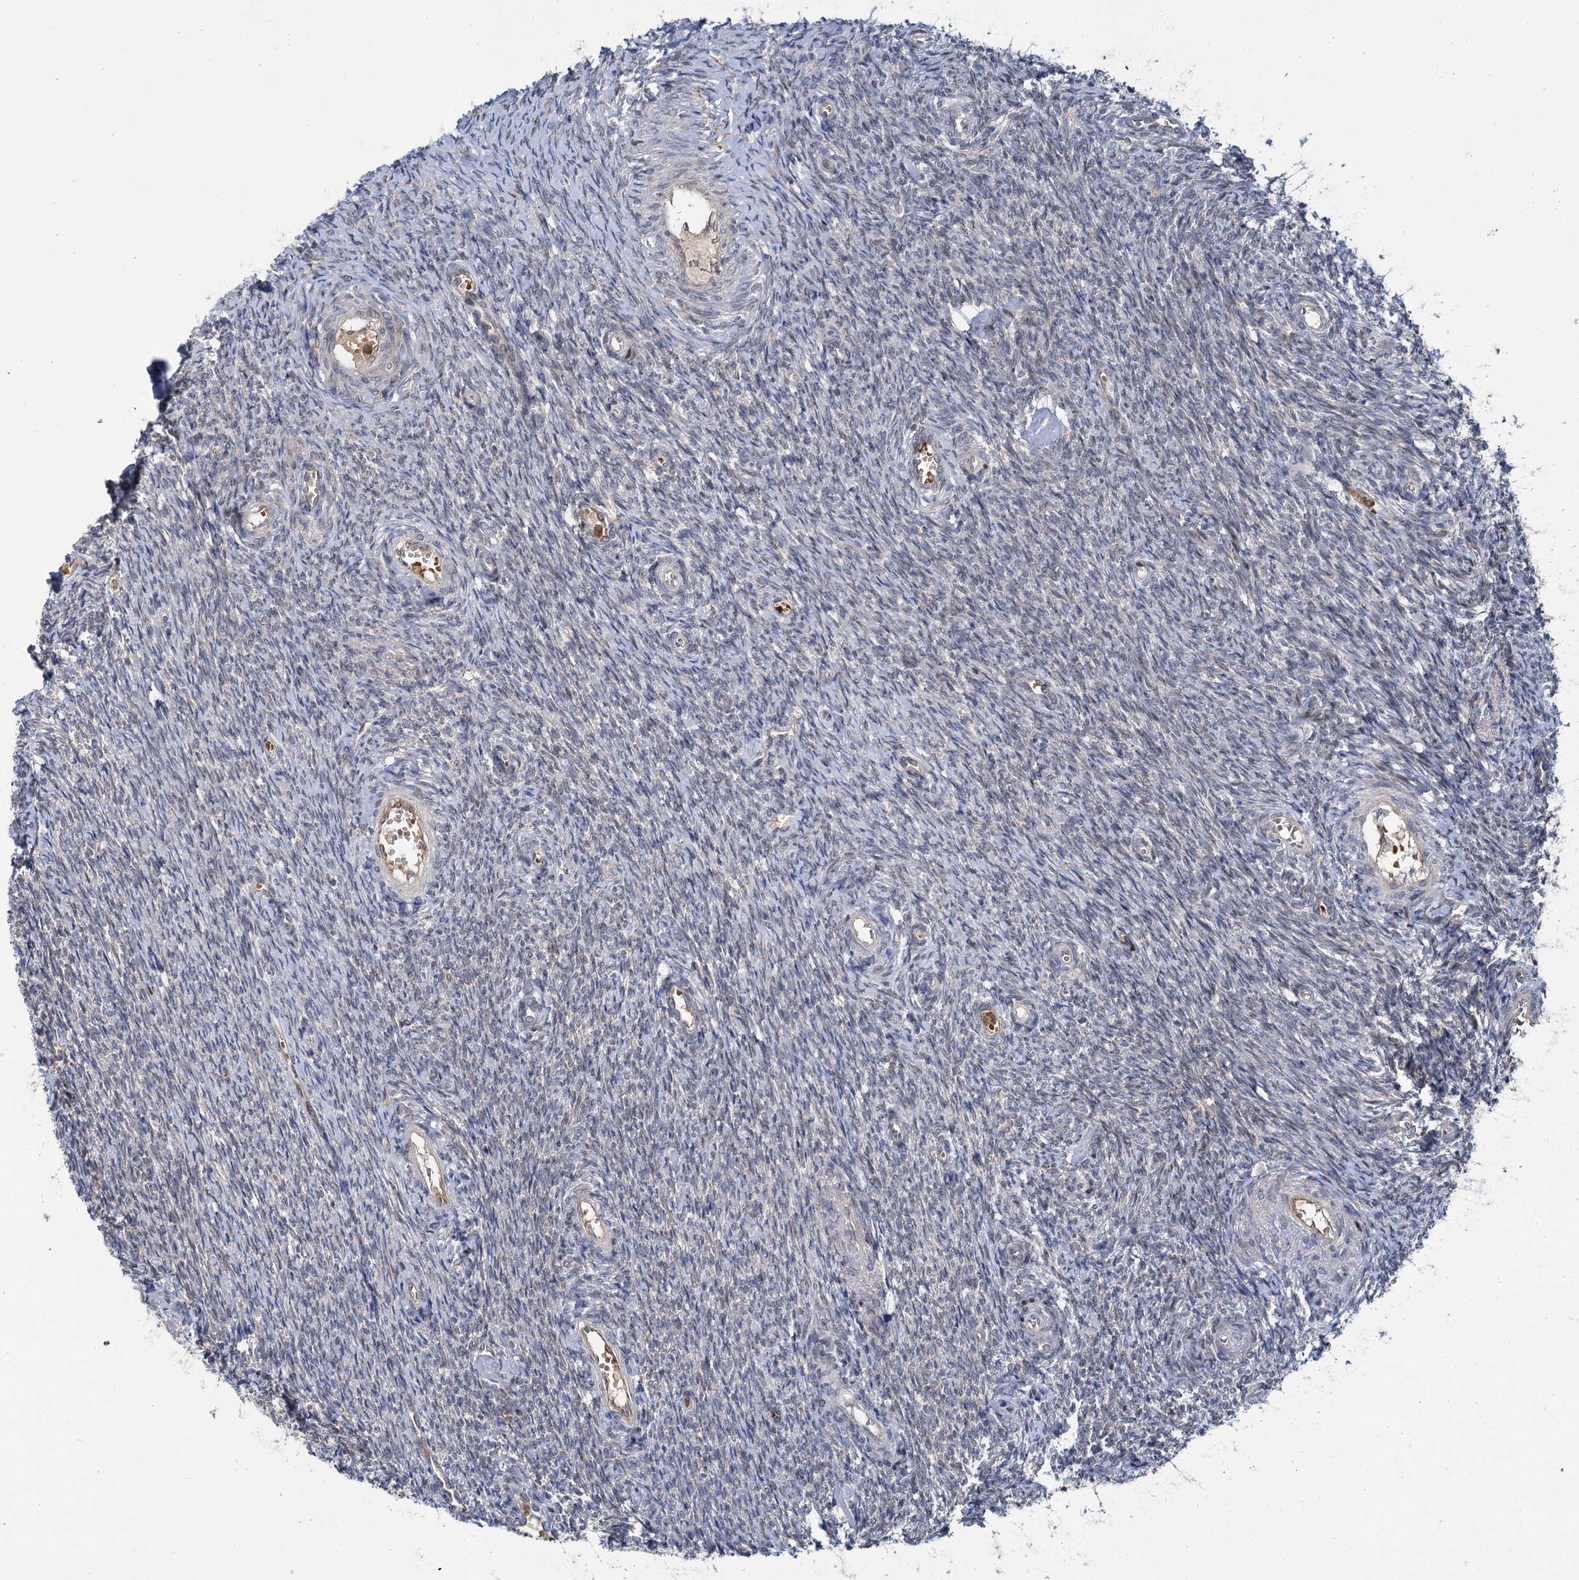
{"staining": {"intensity": "negative", "quantity": "none", "location": "none"}, "tissue": "ovary", "cell_type": "Ovarian stroma cells", "image_type": "normal", "snomed": [{"axis": "morphology", "description": "Normal tissue, NOS"}, {"axis": "topography", "description": "Ovary"}], "caption": "This is a histopathology image of immunohistochemistry (IHC) staining of normal ovary, which shows no staining in ovarian stroma cells.", "gene": "APBA2", "patient": {"sex": "female", "age": 44}}